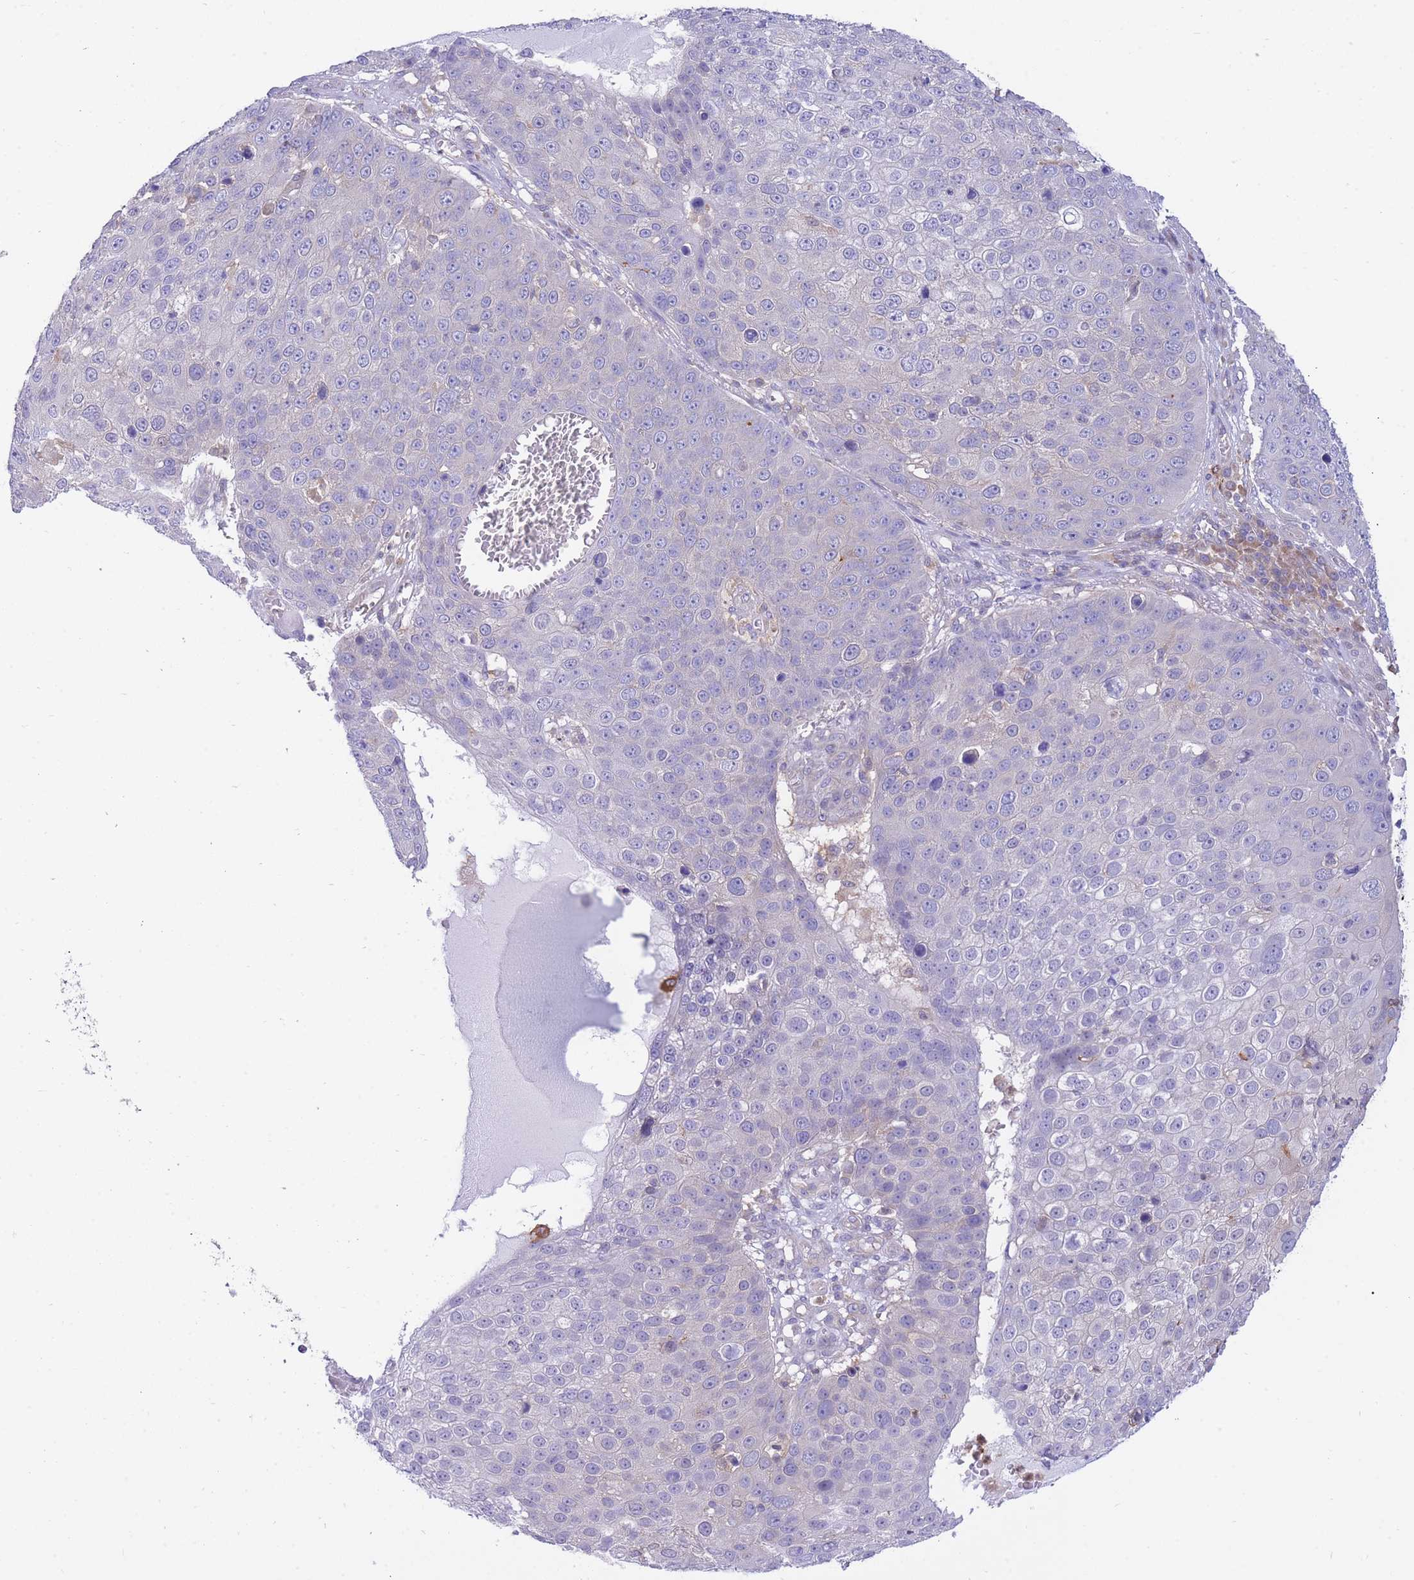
{"staining": {"intensity": "negative", "quantity": "none", "location": "none"}, "tissue": "skin cancer", "cell_type": "Tumor cells", "image_type": "cancer", "snomed": [{"axis": "morphology", "description": "Squamous cell carcinoma, NOS"}, {"axis": "topography", "description": "Skin"}], "caption": "A photomicrograph of human skin squamous cell carcinoma is negative for staining in tumor cells.", "gene": "NAMPT", "patient": {"sex": "male", "age": 71}}